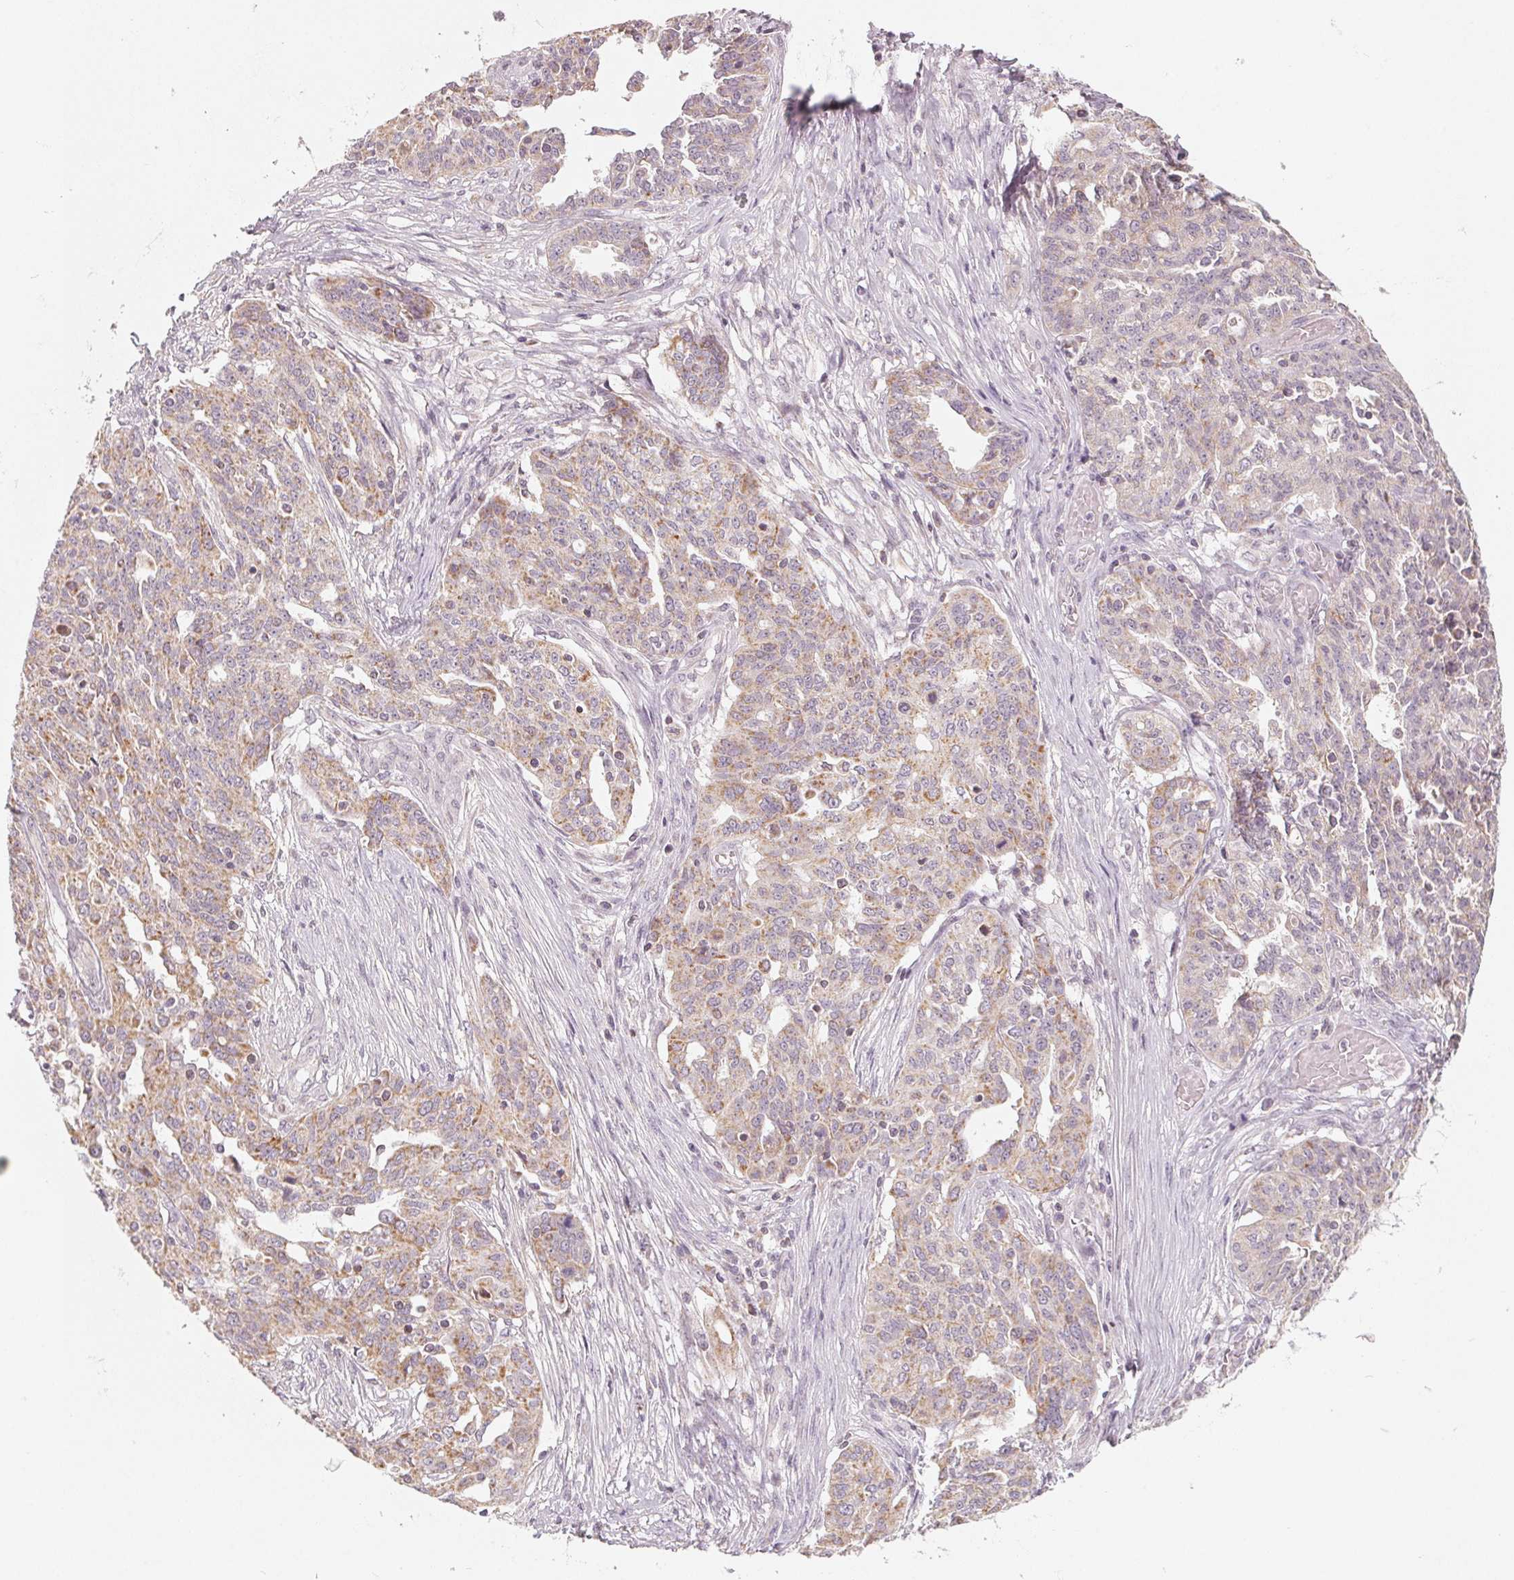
{"staining": {"intensity": "weak", "quantity": "25%-75%", "location": "cytoplasmic/membranous"}, "tissue": "ovarian cancer", "cell_type": "Tumor cells", "image_type": "cancer", "snomed": [{"axis": "morphology", "description": "Cystadenocarcinoma, serous, NOS"}, {"axis": "topography", "description": "Ovary"}], "caption": "Protein staining of serous cystadenocarcinoma (ovarian) tissue shows weak cytoplasmic/membranous positivity in approximately 25%-75% of tumor cells.", "gene": "GHITM", "patient": {"sex": "female", "age": 67}}